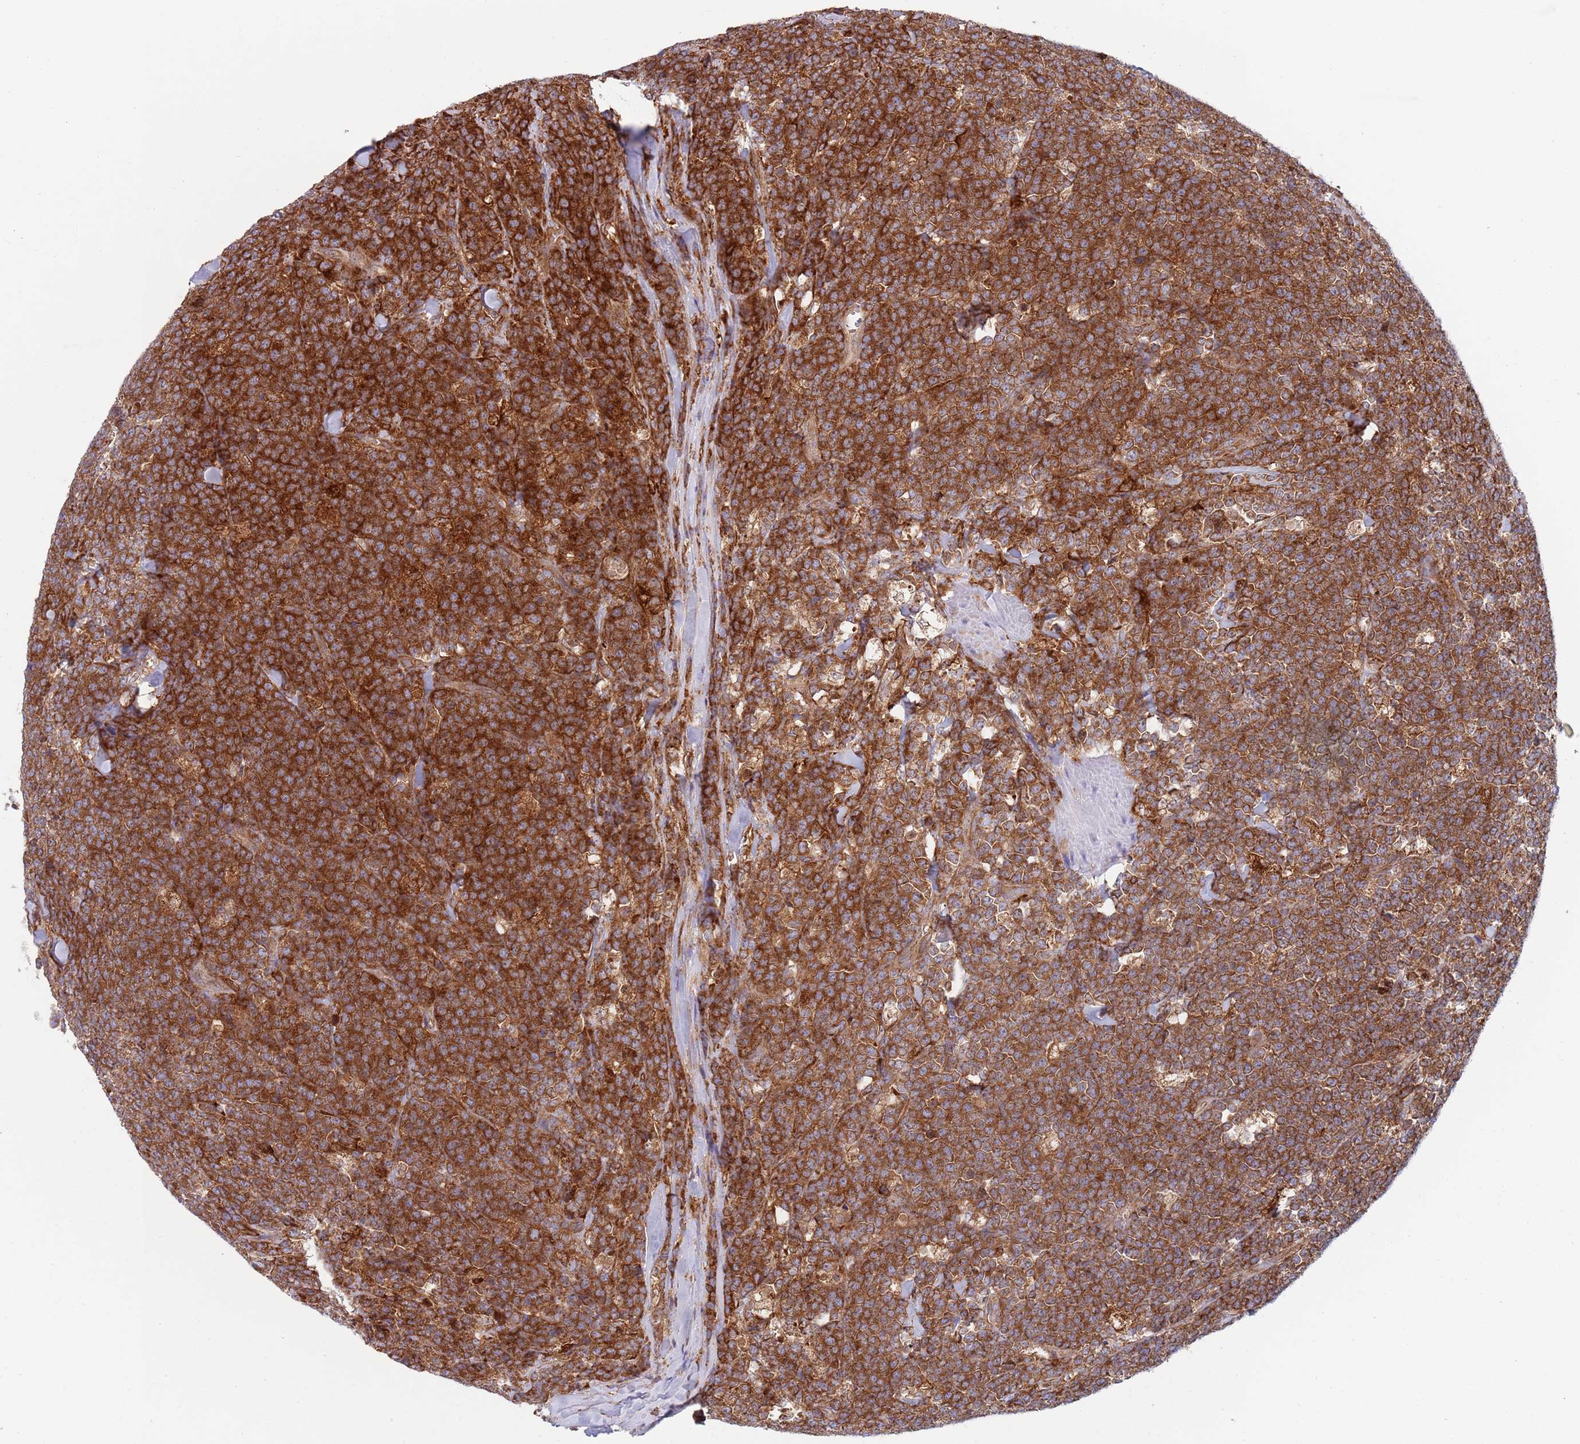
{"staining": {"intensity": "strong", "quantity": ">75%", "location": "cytoplasmic/membranous"}, "tissue": "lymphoma", "cell_type": "Tumor cells", "image_type": "cancer", "snomed": [{"axis": "morphology", "description": "Malignant lymphoma, non-Hodgkin's type, High grade"}, {"axis": "topography", "description": "Small intestine"}, {"axis": "topography", "description": "Colon"}], "caption": "Immunohistochemistry (IHC) (DAB) staining of human lymphoma shows strong cytoplasmic/membranous protein positivity in approximately >75% of tumor cells.", "gene": "ZMYM5", "patient": {"sex": "male", "age": 8}}